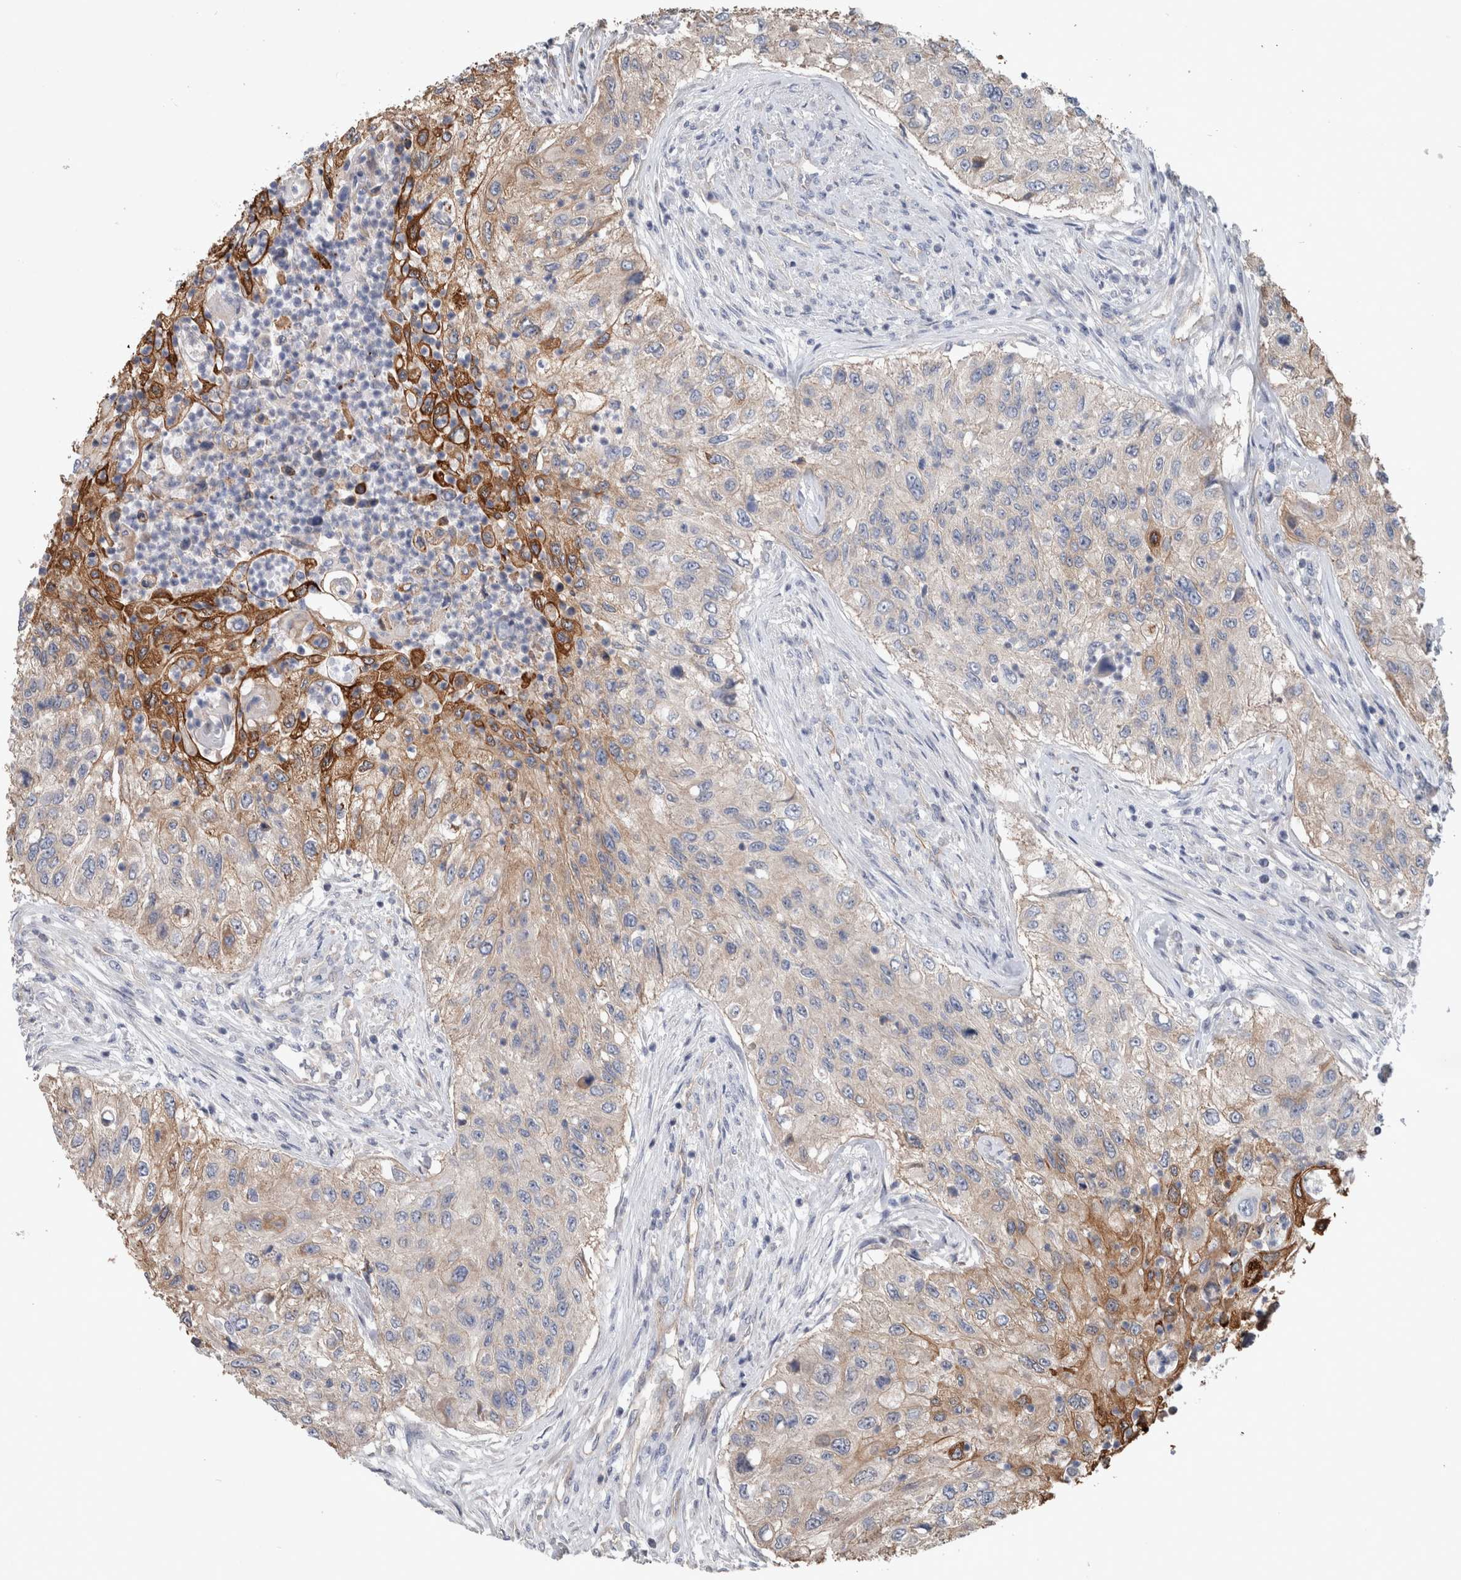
{"staining": {"intensity": "strong", "quantity": "<25%", "location": "cytoplasmic/membranous"}, "tissue": "urothelial cancer", "cell_type": "Tumor cells", "image_type": "cancer", "snomed": [{"axis": "morphology", "description": "Urothelial carcinoma, High grade"}, {"axis": "topography", "description": "Urinary bladder"}], "caption": "Urothelial carcinoma (high-grade) stained with DAB IHC exhibits medium levels of strong cytoplasmic/membranous positivity in about <25% of tumor cells.", "gene": "BCAM", "patient": {"sex": "female", "age": 60}}